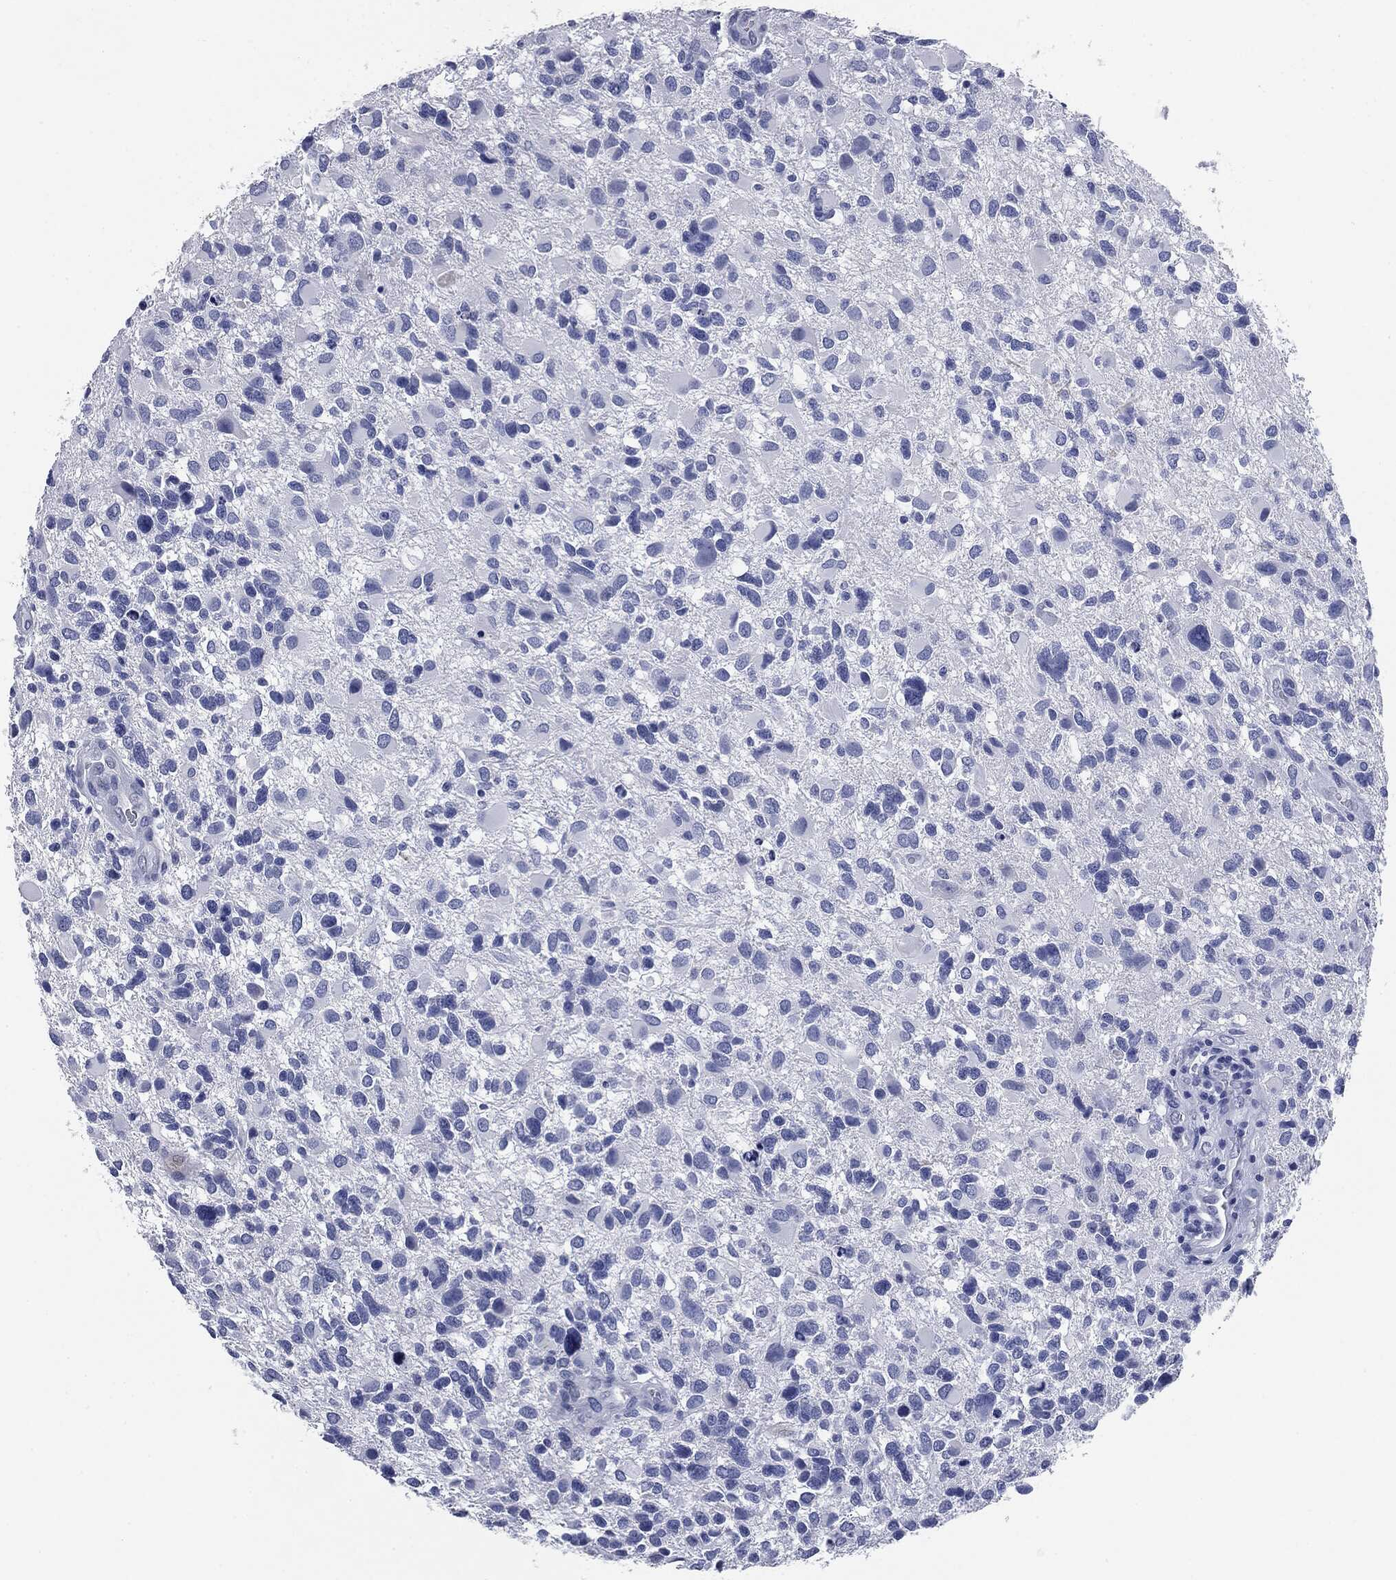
{"staining": {"intensity": "negative", "quantity": "none", "location": "none"}, "tissue": "glioma", "cell_type": "Tumor cells", "image_type": "cancer", "snomed": [{"axis": "morphology", "description": "Glioma, malignant, Low grade"}, {"axis": "topography", "description": "Brain"}], "caption": "DAB (3,3'-diaminobenzidine) immunohistochemical staining of human malignant glioma (low-grade) displays no significant staining in tumor cells. (Brightfield microscopy of DAB (3,3'-diaminobenzidine) IHC at high magnification).", "gene": "ATP2A1", "patient": {"sex": "female", "age": 32}}